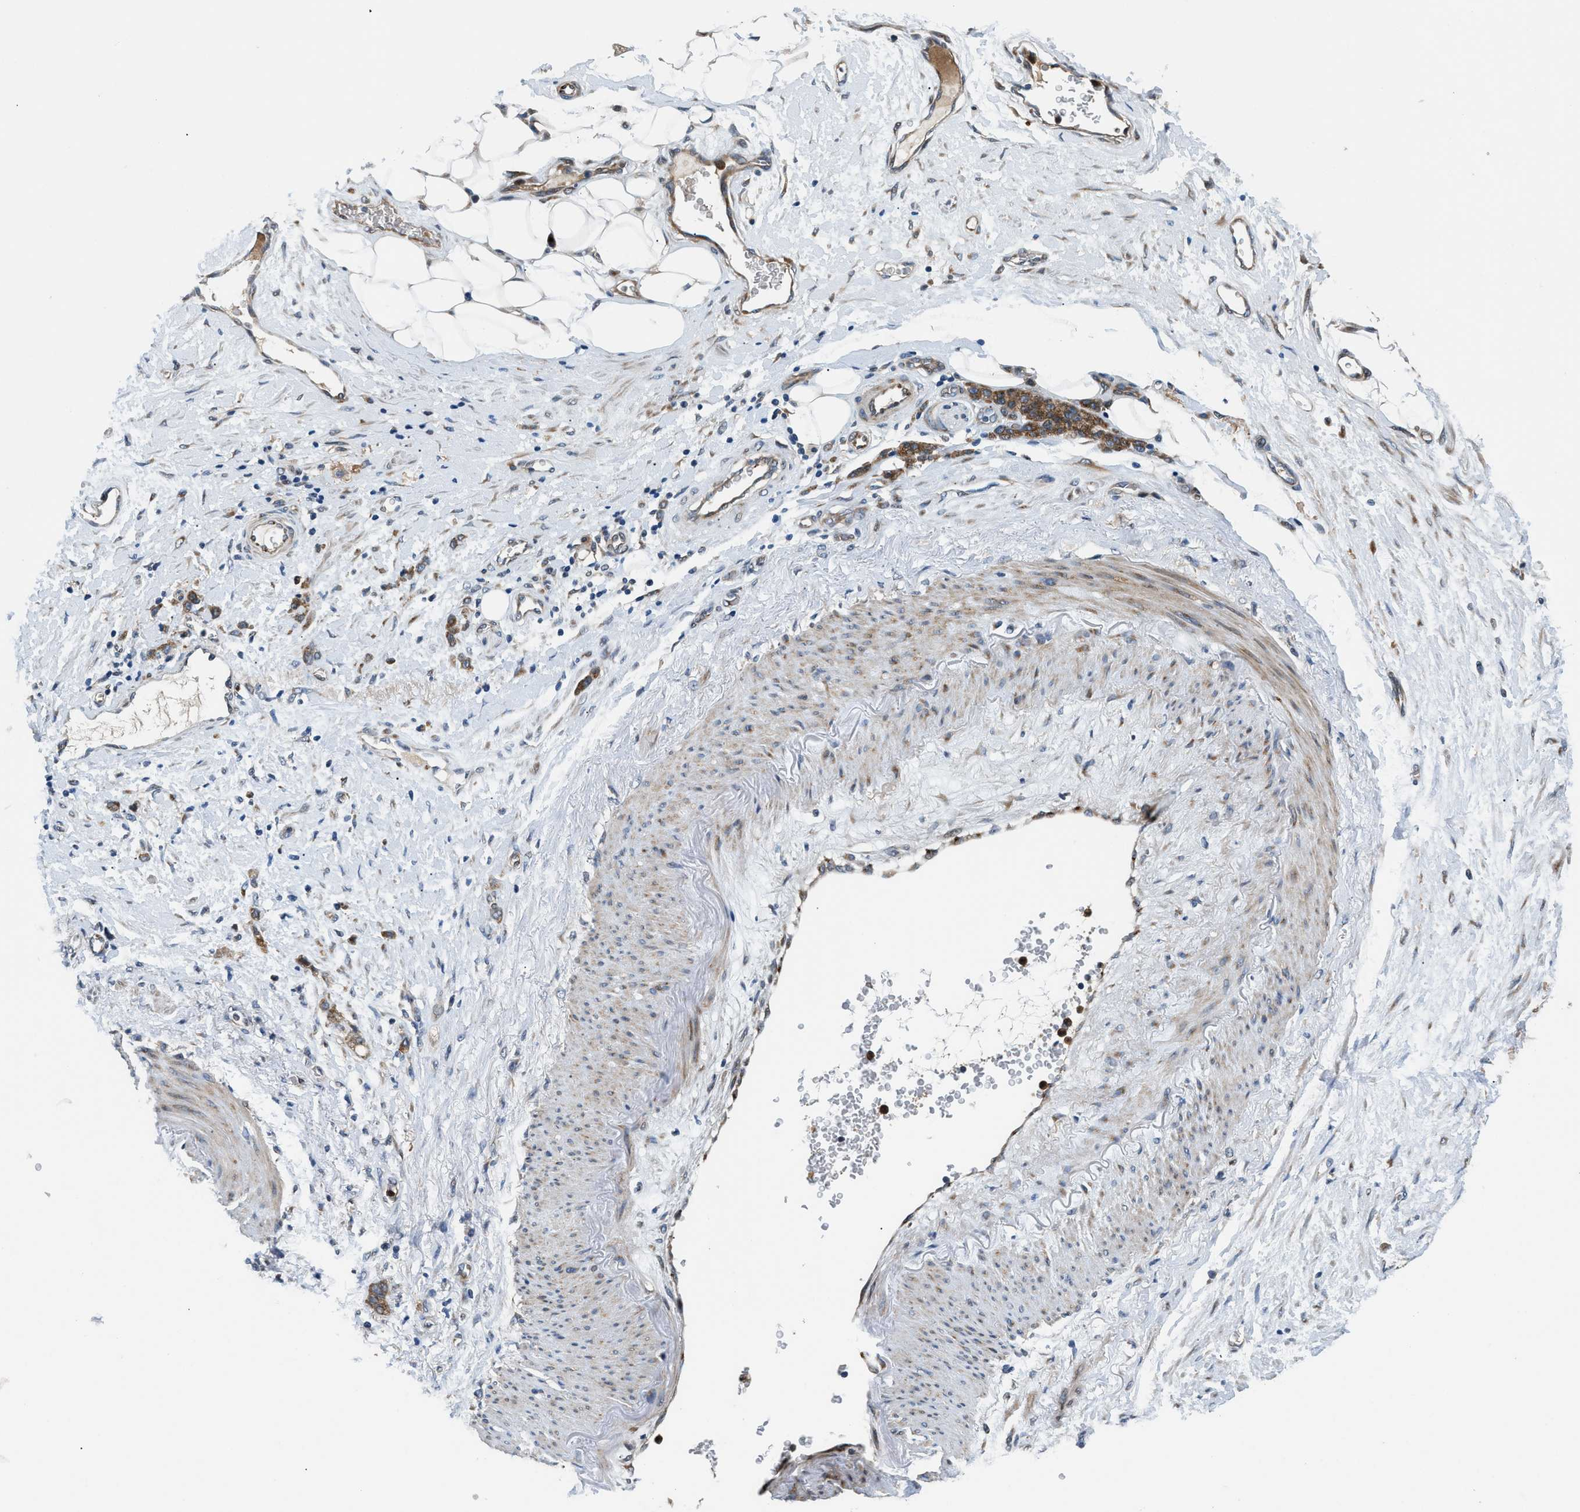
{"staining": {"intensity": "moderate", "quantity": ">75%", "location": "cytoplasmic/membranous"}, "tissue": "stomach cancer", "cell_type": "Tumor cells", "image_type": "cancer", "snomed": [{"axis": "morphology", "description": "Adenocarcinoma, NOS"}, {"axis": "topography", "description": "Stomach"}], "caption": "High-power microscopy captured an immunohistochemistry photomicrograph of adenocarcinoma (stomach), revealing moderate cytoplasmic/membranous staining in about >75% of tumor cells.", "gene": "FUT8", "patient": {"sex": "male", "age": 82}}